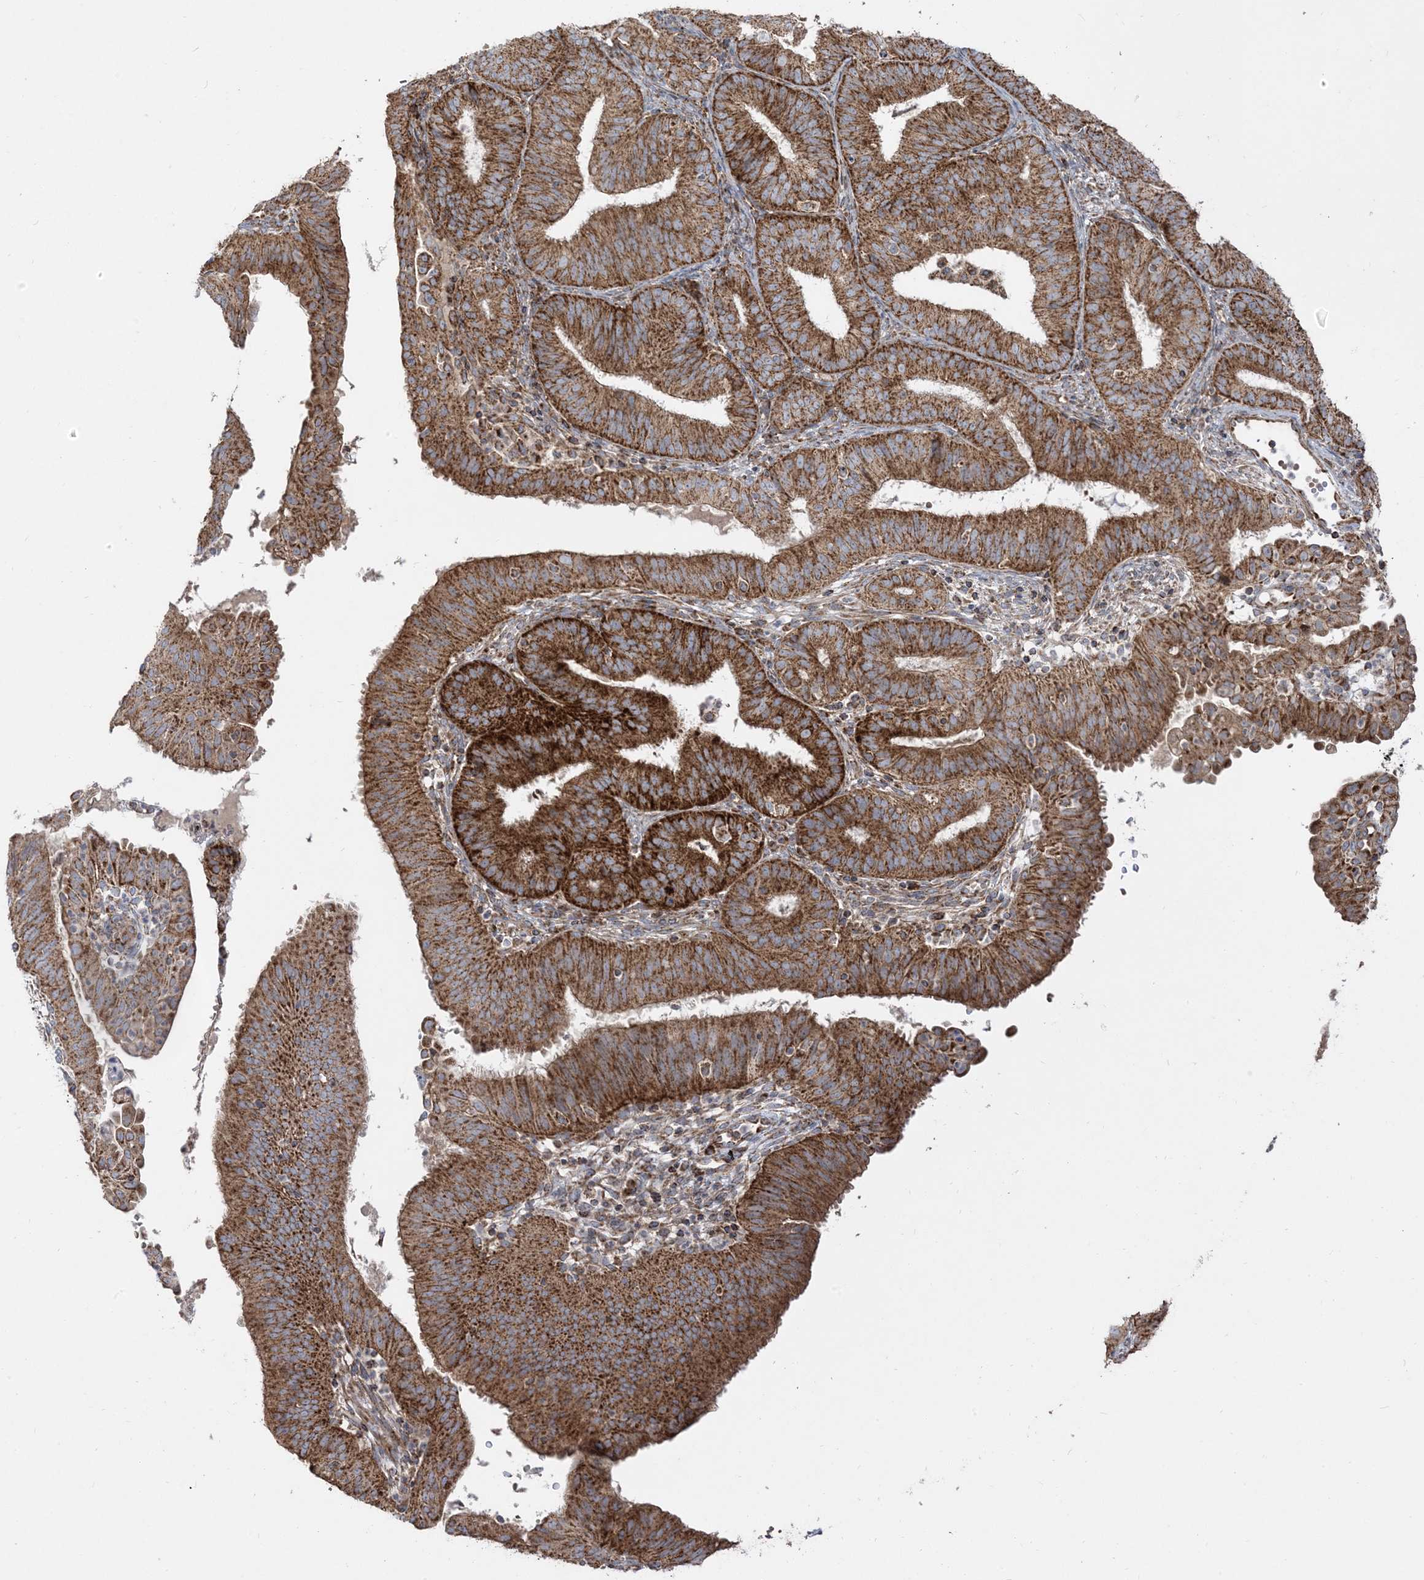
{"staining": {"intensity": "strong", "quantity": ">75%", "location": "cytoplasmic/membranous"}, "tissue": "endometrial cancer", "cell_type": "Tumor cells", "image_type": "cancer", "snomed": [{"axis": "morphology", "description": "Adenocarcinoma, NOS"}, {"axis": "topography", "description": "Endometrium"}], "caption": "This is an image of immunohistochemistry staining of endometrial cancer, which shows strong expression in the cytoplasmic/membranous of tumor cells.", "gene": "AARS2", "patient": {"sex": "female", "age": 51}}